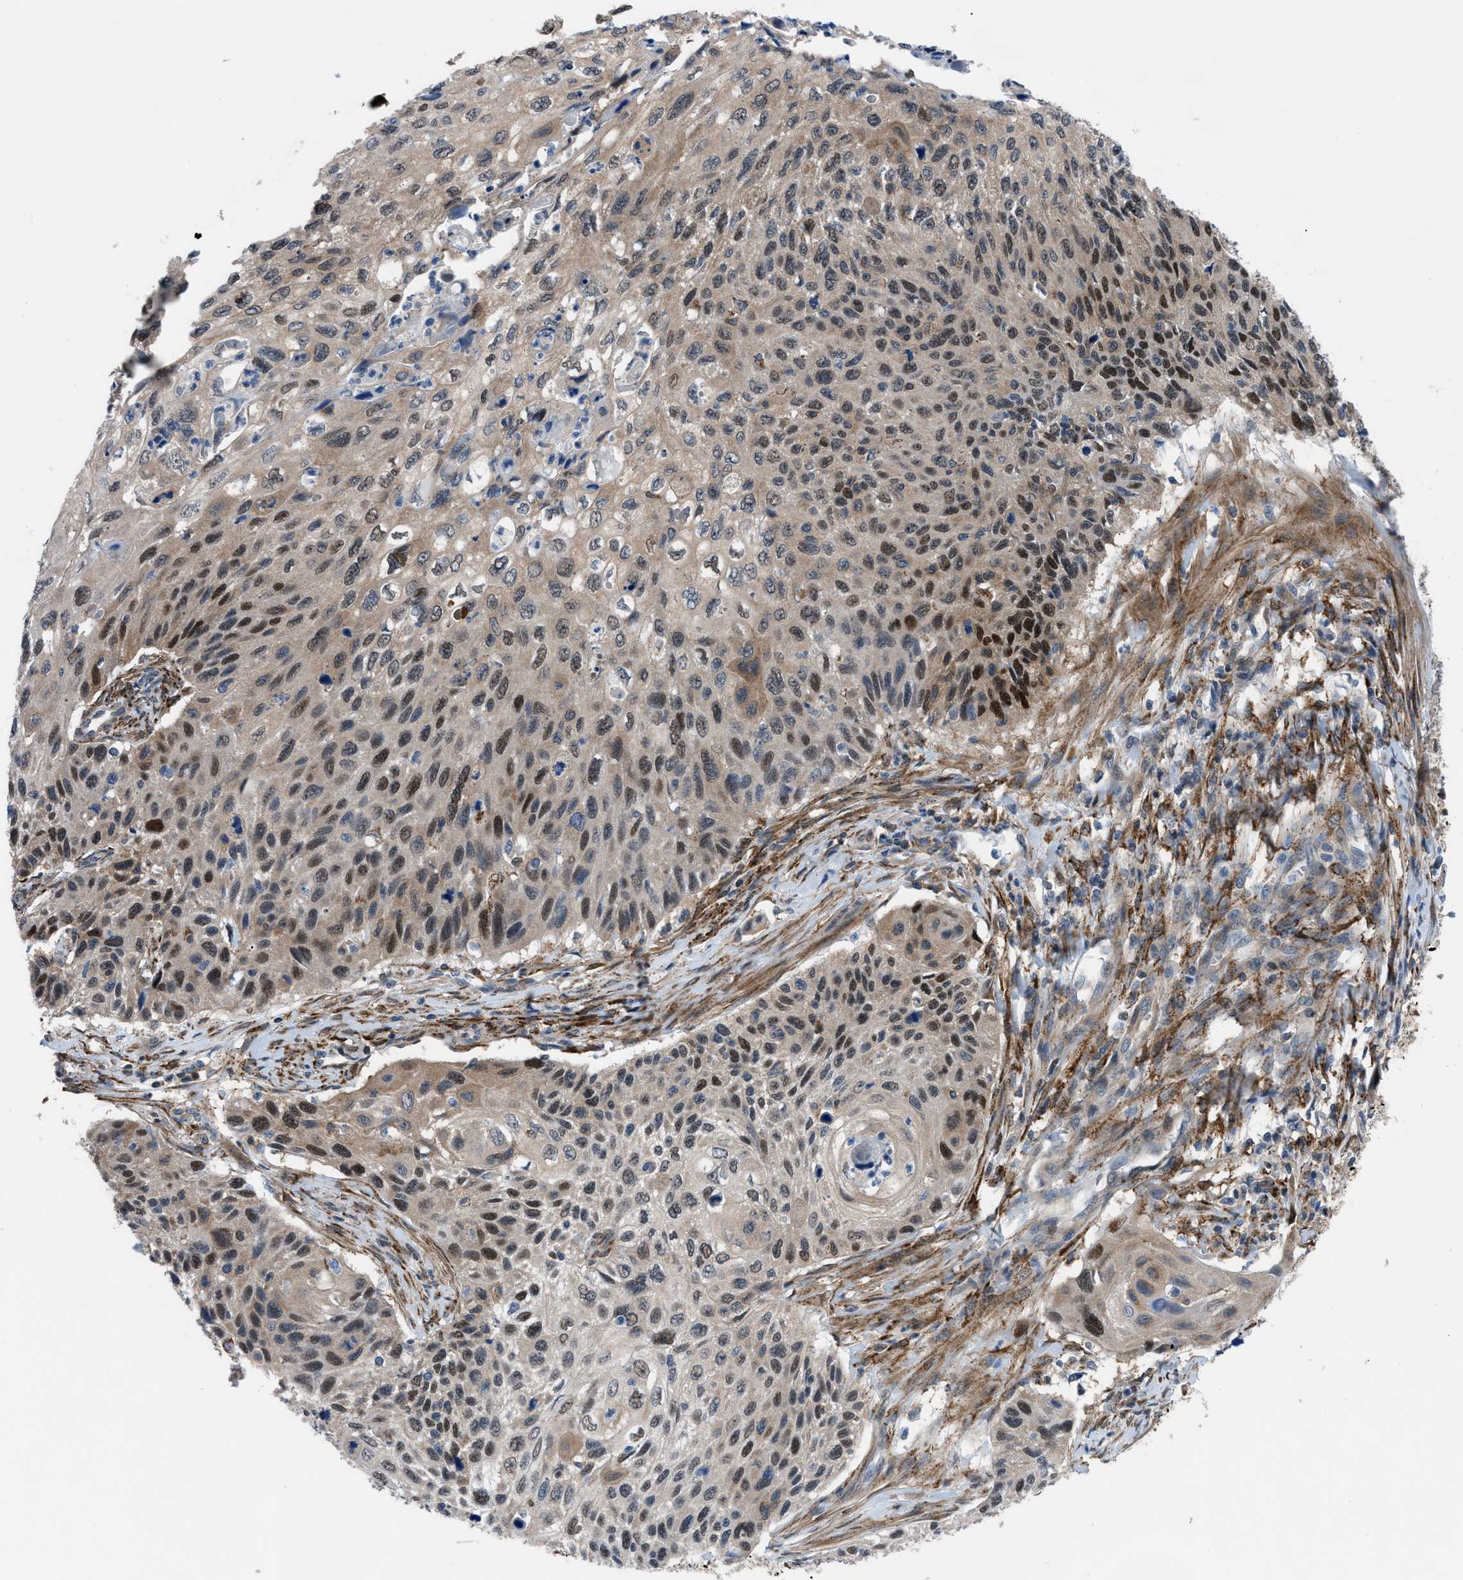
{"staining": {"intensity": "moderate", "quantity": ">75%", "location": "cytoplasmic/membranous,nuclear"}, "tissue": "cervical cancer", "cell_type": "Tumor cells", "image_type": "cancer", "snomed": [{"axis": "morphology", "description": "Squamous cell carcinoma, NOS"}, {"axis": "topography", "description": "Cervix"}], "caption": "There is medium levels of moderate cytoplasmic/membranous and nuclear expression in tumor cells of cervical cancer, as demonstrated by immunohistochemical staining (brown color).", "gene": "TMEM45B", "patient": {"sex": "female", "age": 70}}